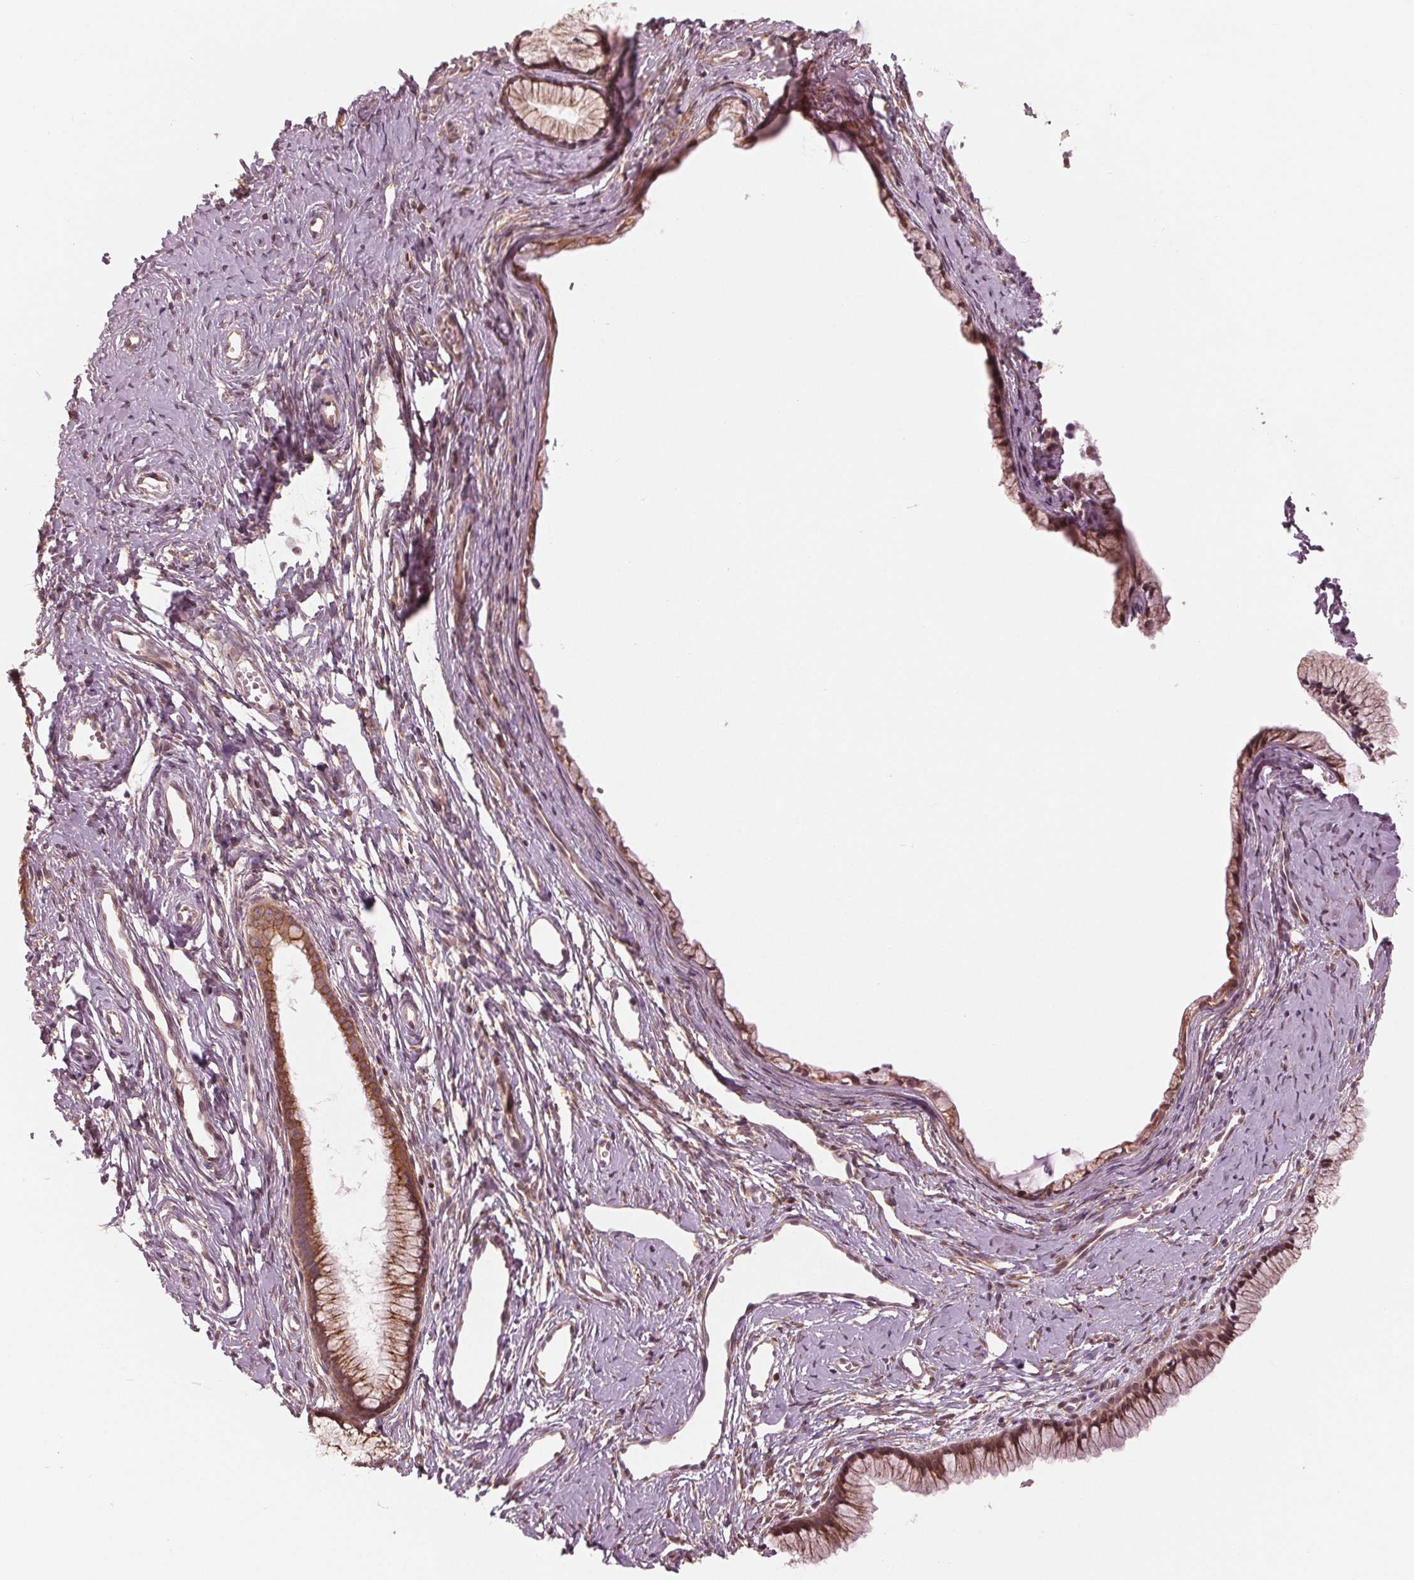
{"staining": {"intensity": "moderate", "quantity": ">75%", "location": "cytoplasmic/membranous"}, "tissue": "cervix", "cell_type": "Glandular cells", "image_type": "normal", "snomed": [{"axis": "morphology", "description": "Normal tissue, NOS"}, {"axis": "topography", "description": "Cervix"}], "caption": "DAB (3,3'-diaminobenzidine) immunohistochemical staining of benign cervix displays moderate cytoplasmic/membranous protein expression in about >75% of glandular cells. Nuclei are stained in blue.", "gene": "CMIP", "patient": {"sex": "female", "age": 40}}